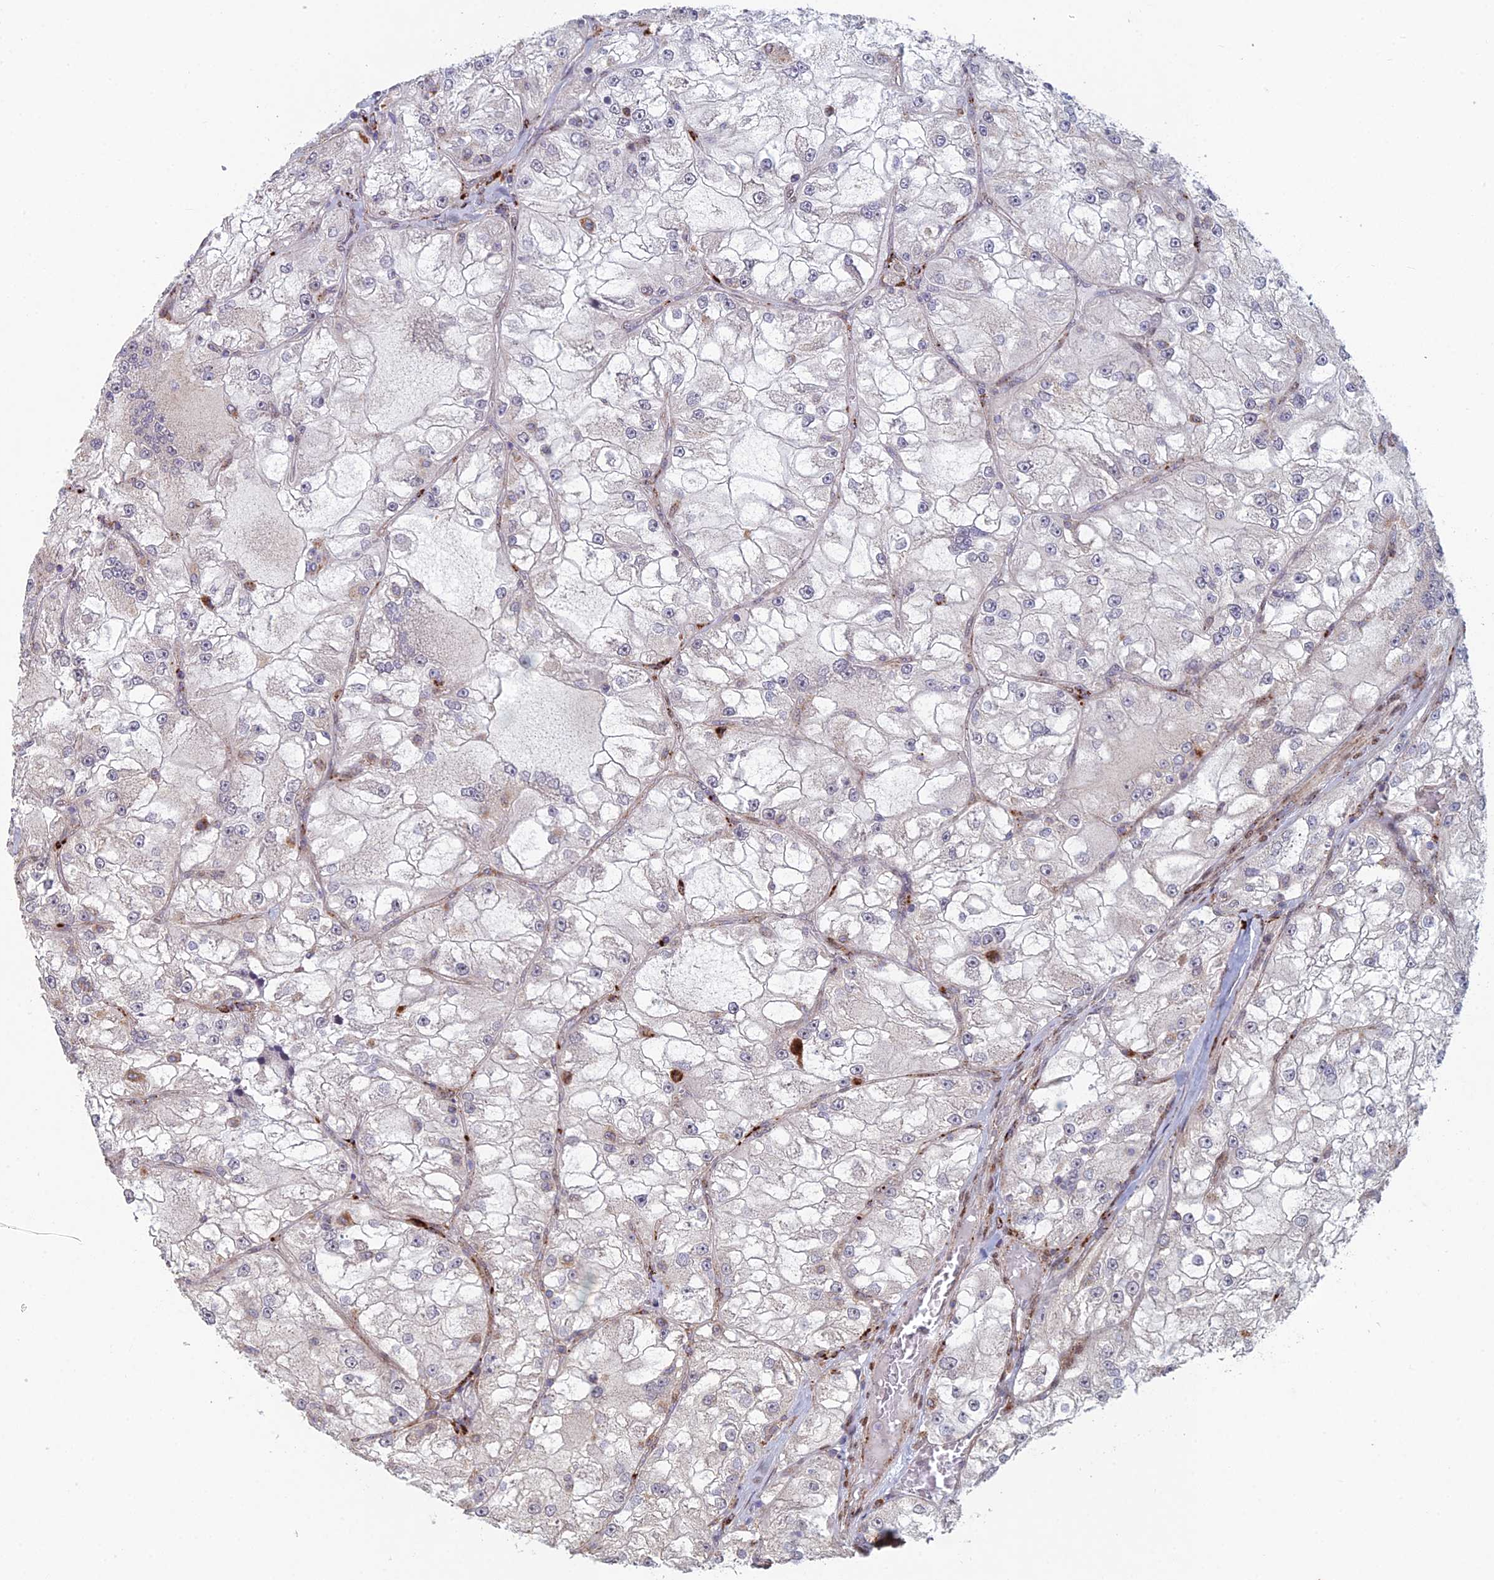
{"staining": {"intensity": "negative", "quantity": "none", "location": "none"}, "tissue": "renal cancer", "cell_type": "Tumor cells", "image_type": "cancer", "snomed": [{"axis": "morphology", "description": "Adenocarcinoma, NOS"}, {"axis": "topography", "description": "Kidney"}], "caption": "Renal cancer was stained to show a protein in brown. There is no significant positivity in tumor cells.", "gene": "FOXS1", "patient": {"sex": "female", "age": 72}}